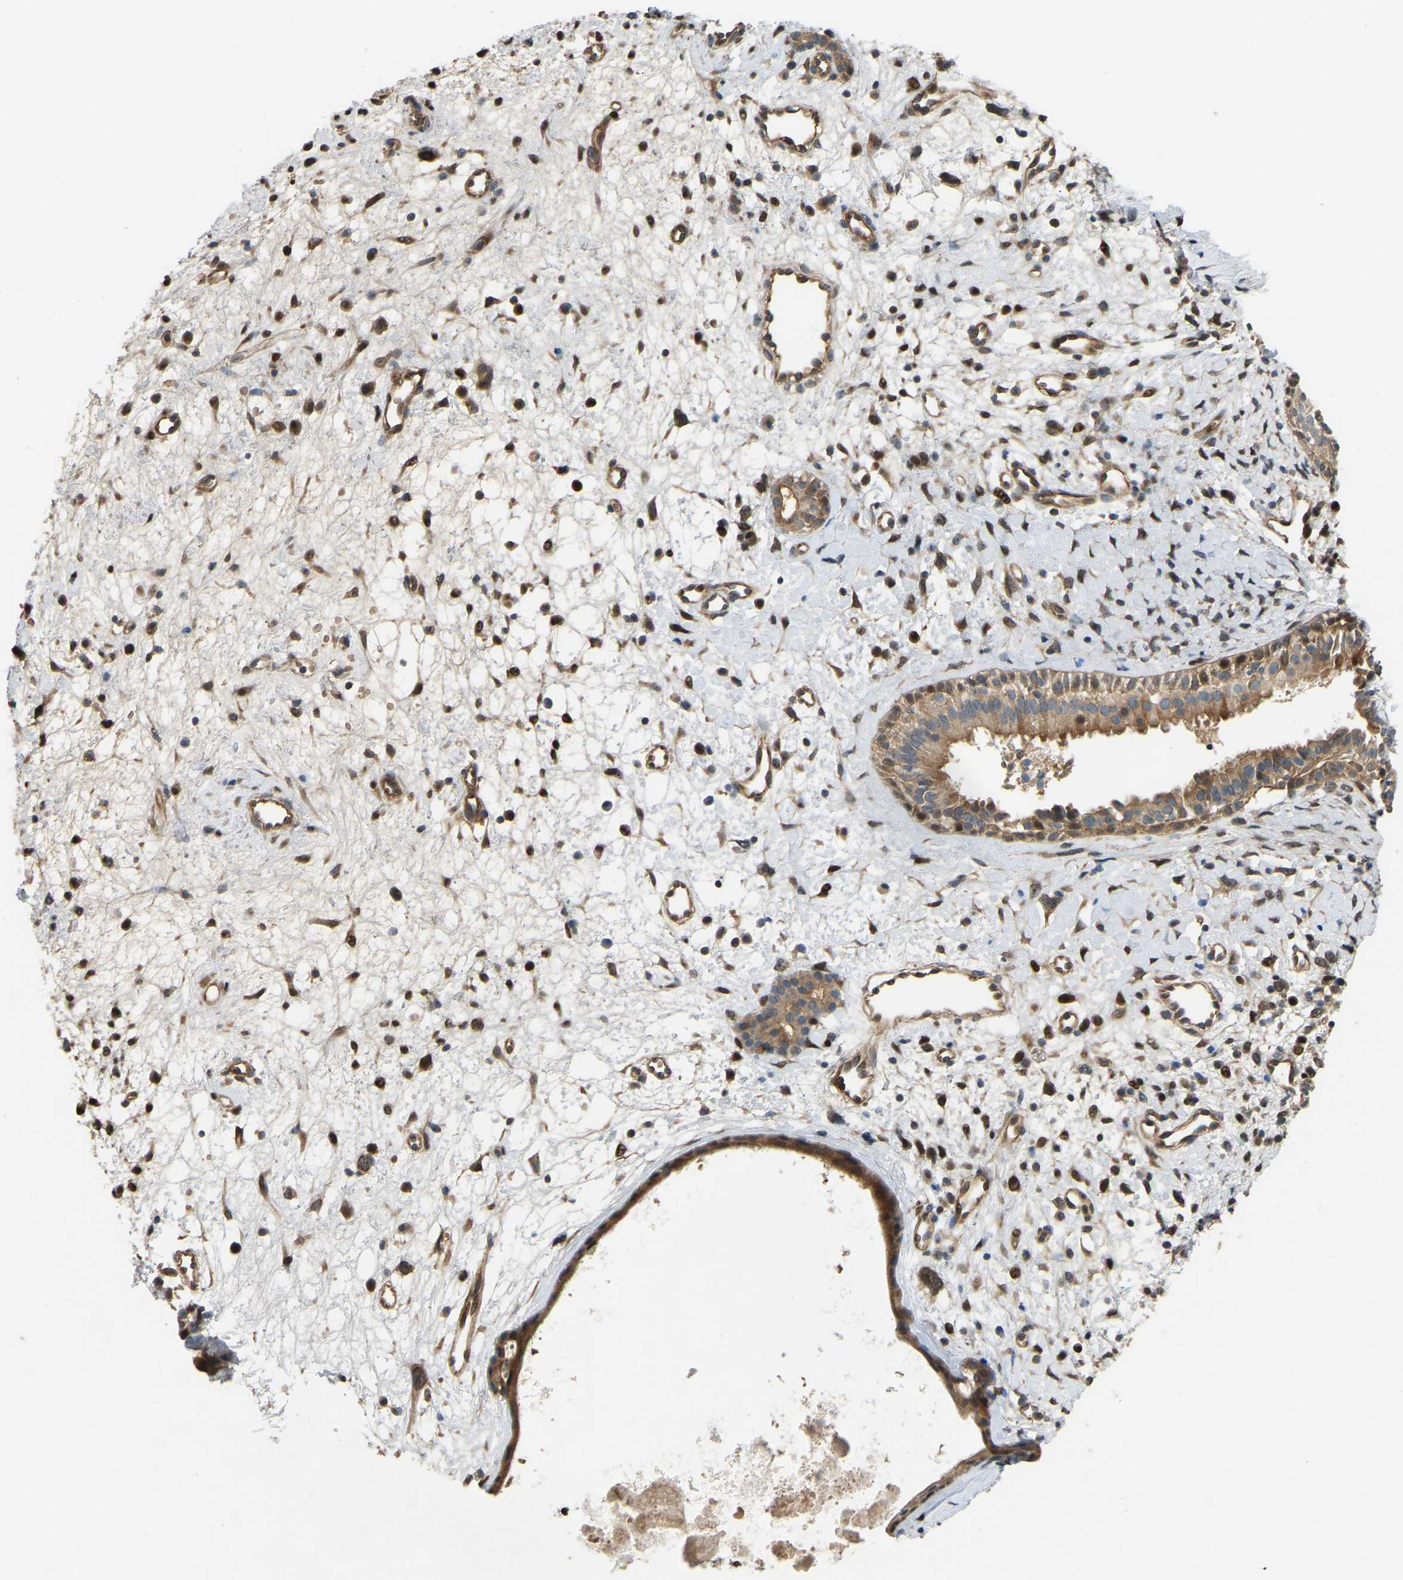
{"staining": {"intensity": "moderate", "quantity": ">75%", "location": "cytoplasmic/membranous,nuclear"}, "tissue": "nasopharynx", "cell_type": "Respiratory epithelial cells", "image_type": "normal", "snomed": [{"axis": "morphology", "description": "Normal tissue, NOS"}, {"axis": "topography", "description": "Nasopharynx"}], "caption": "Respiratory epithelial cells exhibit medium levels of moderate cytoplasmic/membranous,nuclear expression in about >75% of cells in unremarkable human nasopharynx.", "gene": "C21orf91", "patient": {"sex": "male", "age": 22}}